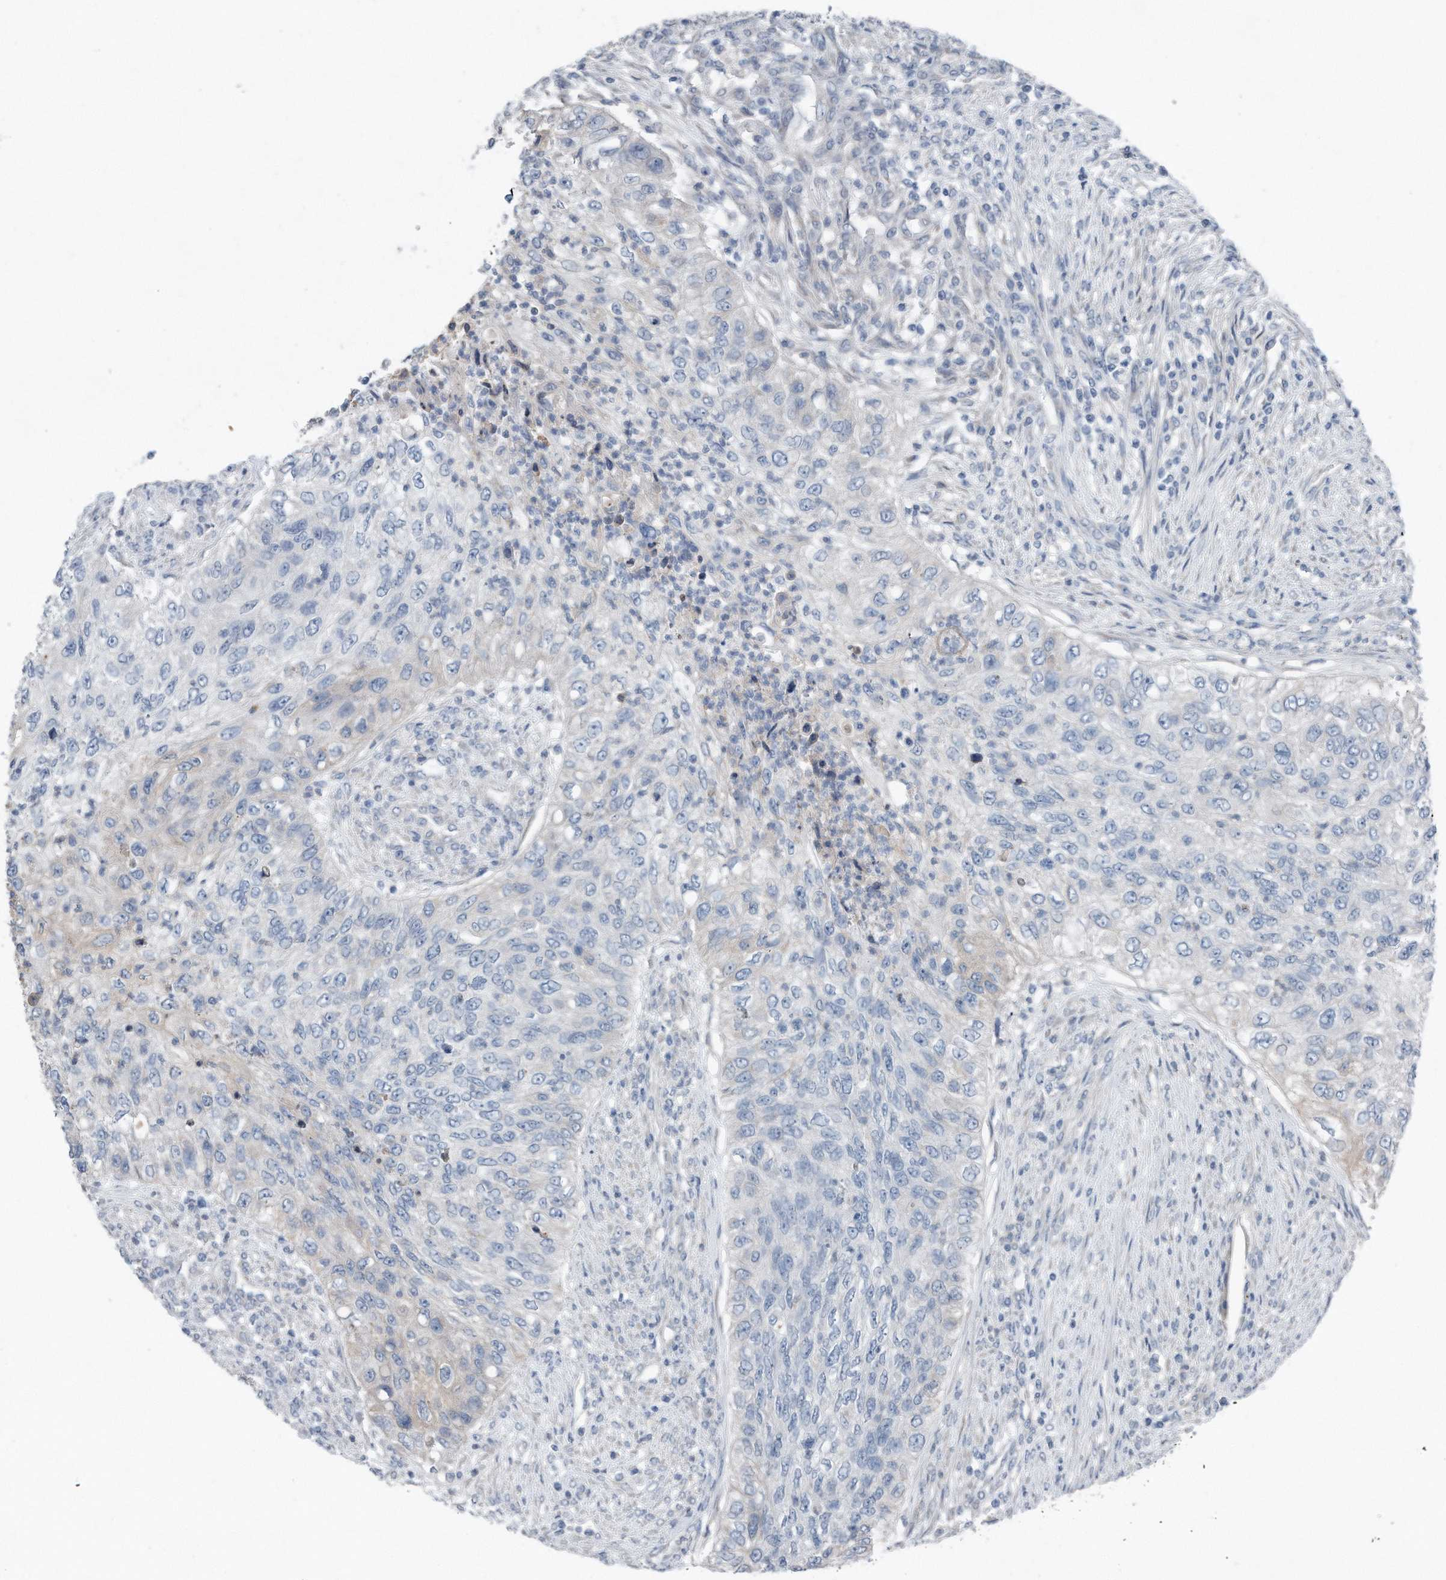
{"staining": {"intensity": "negative", "quantity": "none", "location": "none"}, "tissue": "urothelial cancer", "cell_type": "Tumor cells", "image_type": "cancer", "snomed": [{"axis": "morphology", "description": "Urothelial carcinoma, High grade"}, {"axis": "topography", "description": "Urinary bladder"}], "caption": "Urothelial cancer was stained to show a protein in brown. There is no significant positivity in tumor cells. (DAB immunohistochemistry (IHC), high magnification).", "gene": "YRDC", "patient": {"sex": "female", "age": 60}}